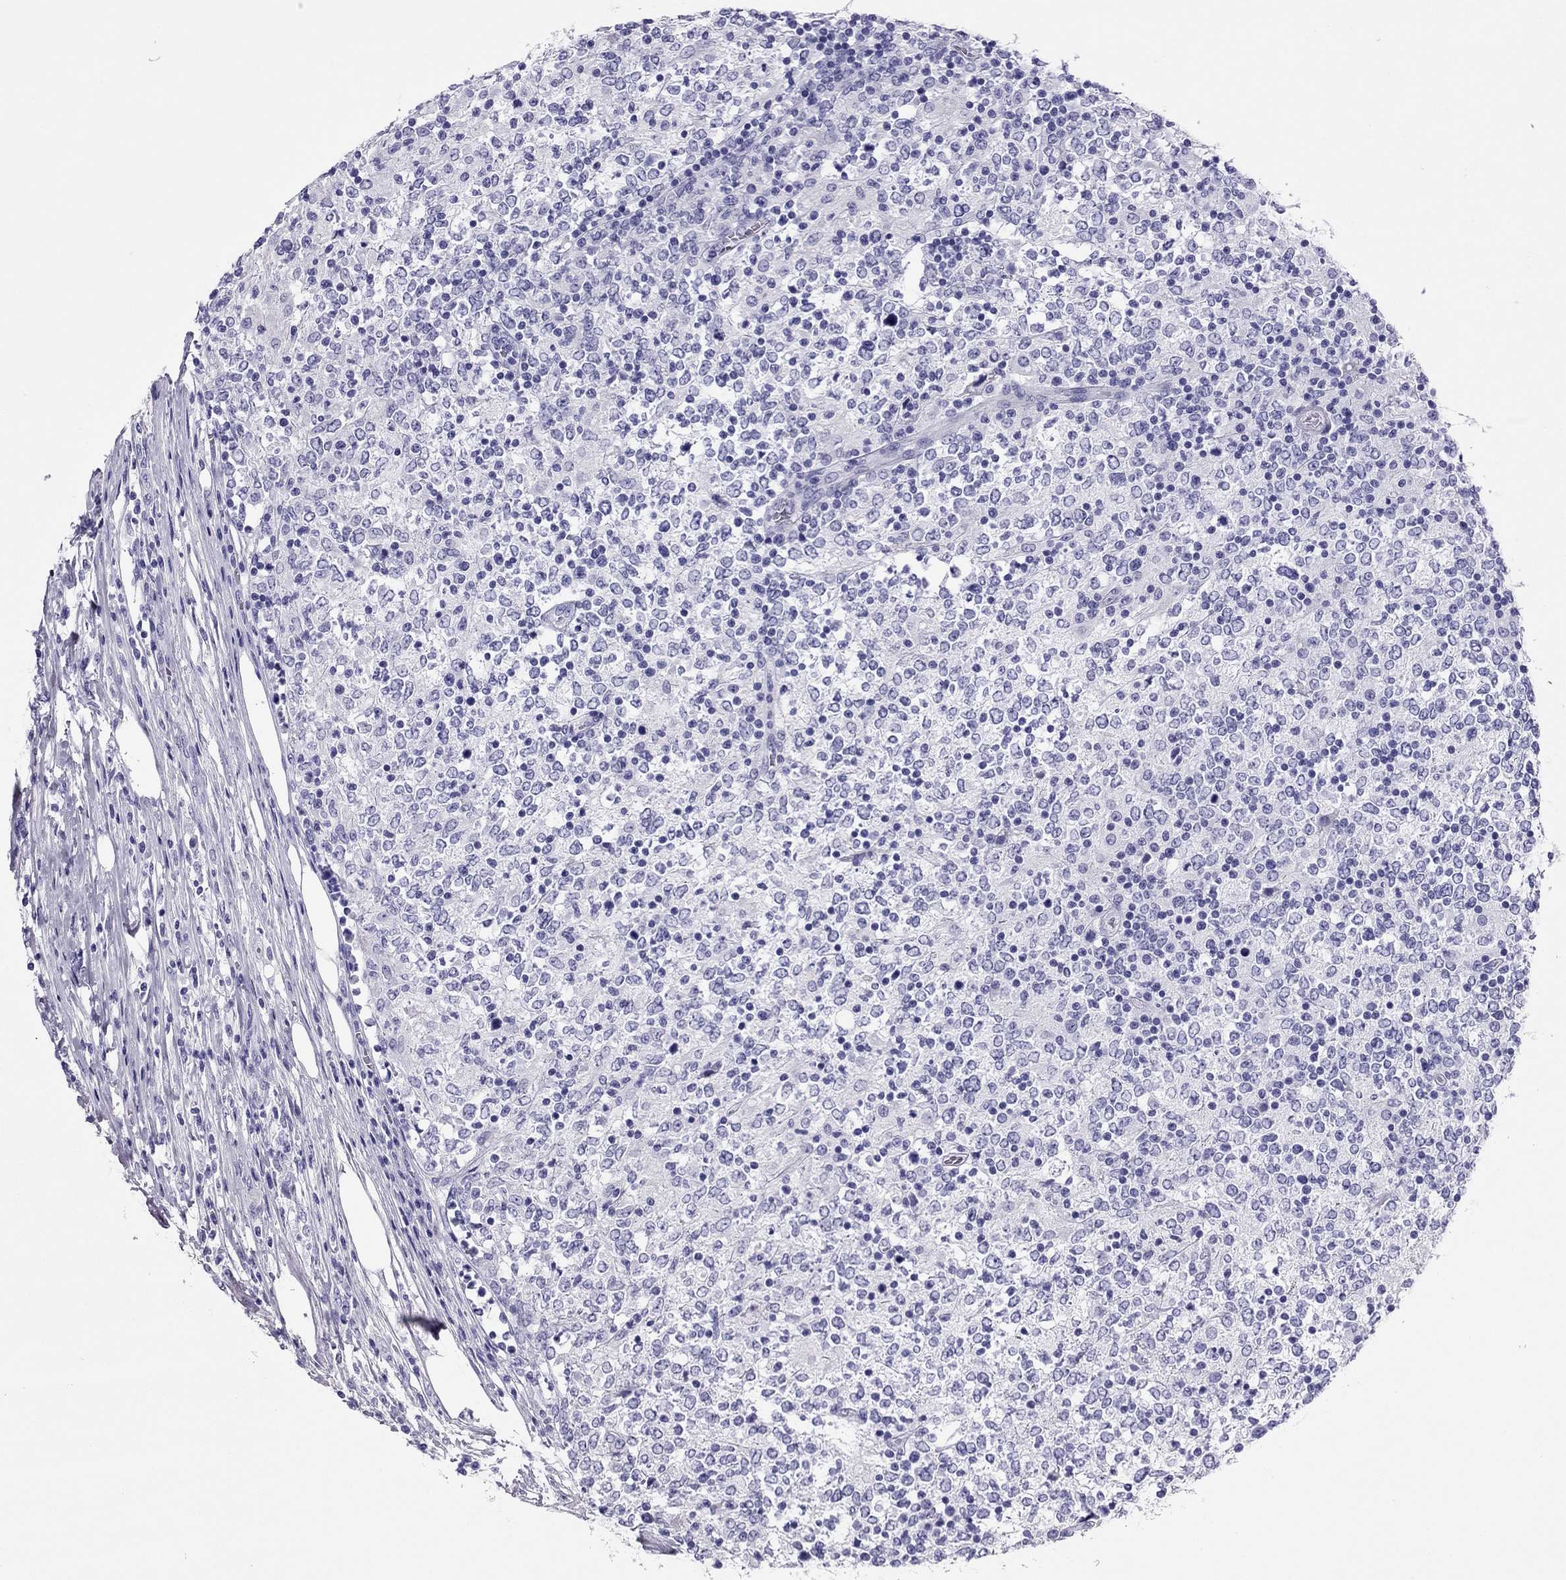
{"staining": {"intensity": "negative", "quantity": "none", "location": "none"}, "tissue": "lymphoma", "cell_type": "Tumor cells", "image_type": "cancer", "snomed": [{"axis": "morphology", "description": "Malignant lymphoma, non-Hodgkin's type, High grade"}, {"axis": "topography", "description": "Lymph node"}], "caption": "Tumor cells are negative for protein expression in human lymphoma.", "gene": "PDE6A", "patient": {"sex": "female", "age": 84}}